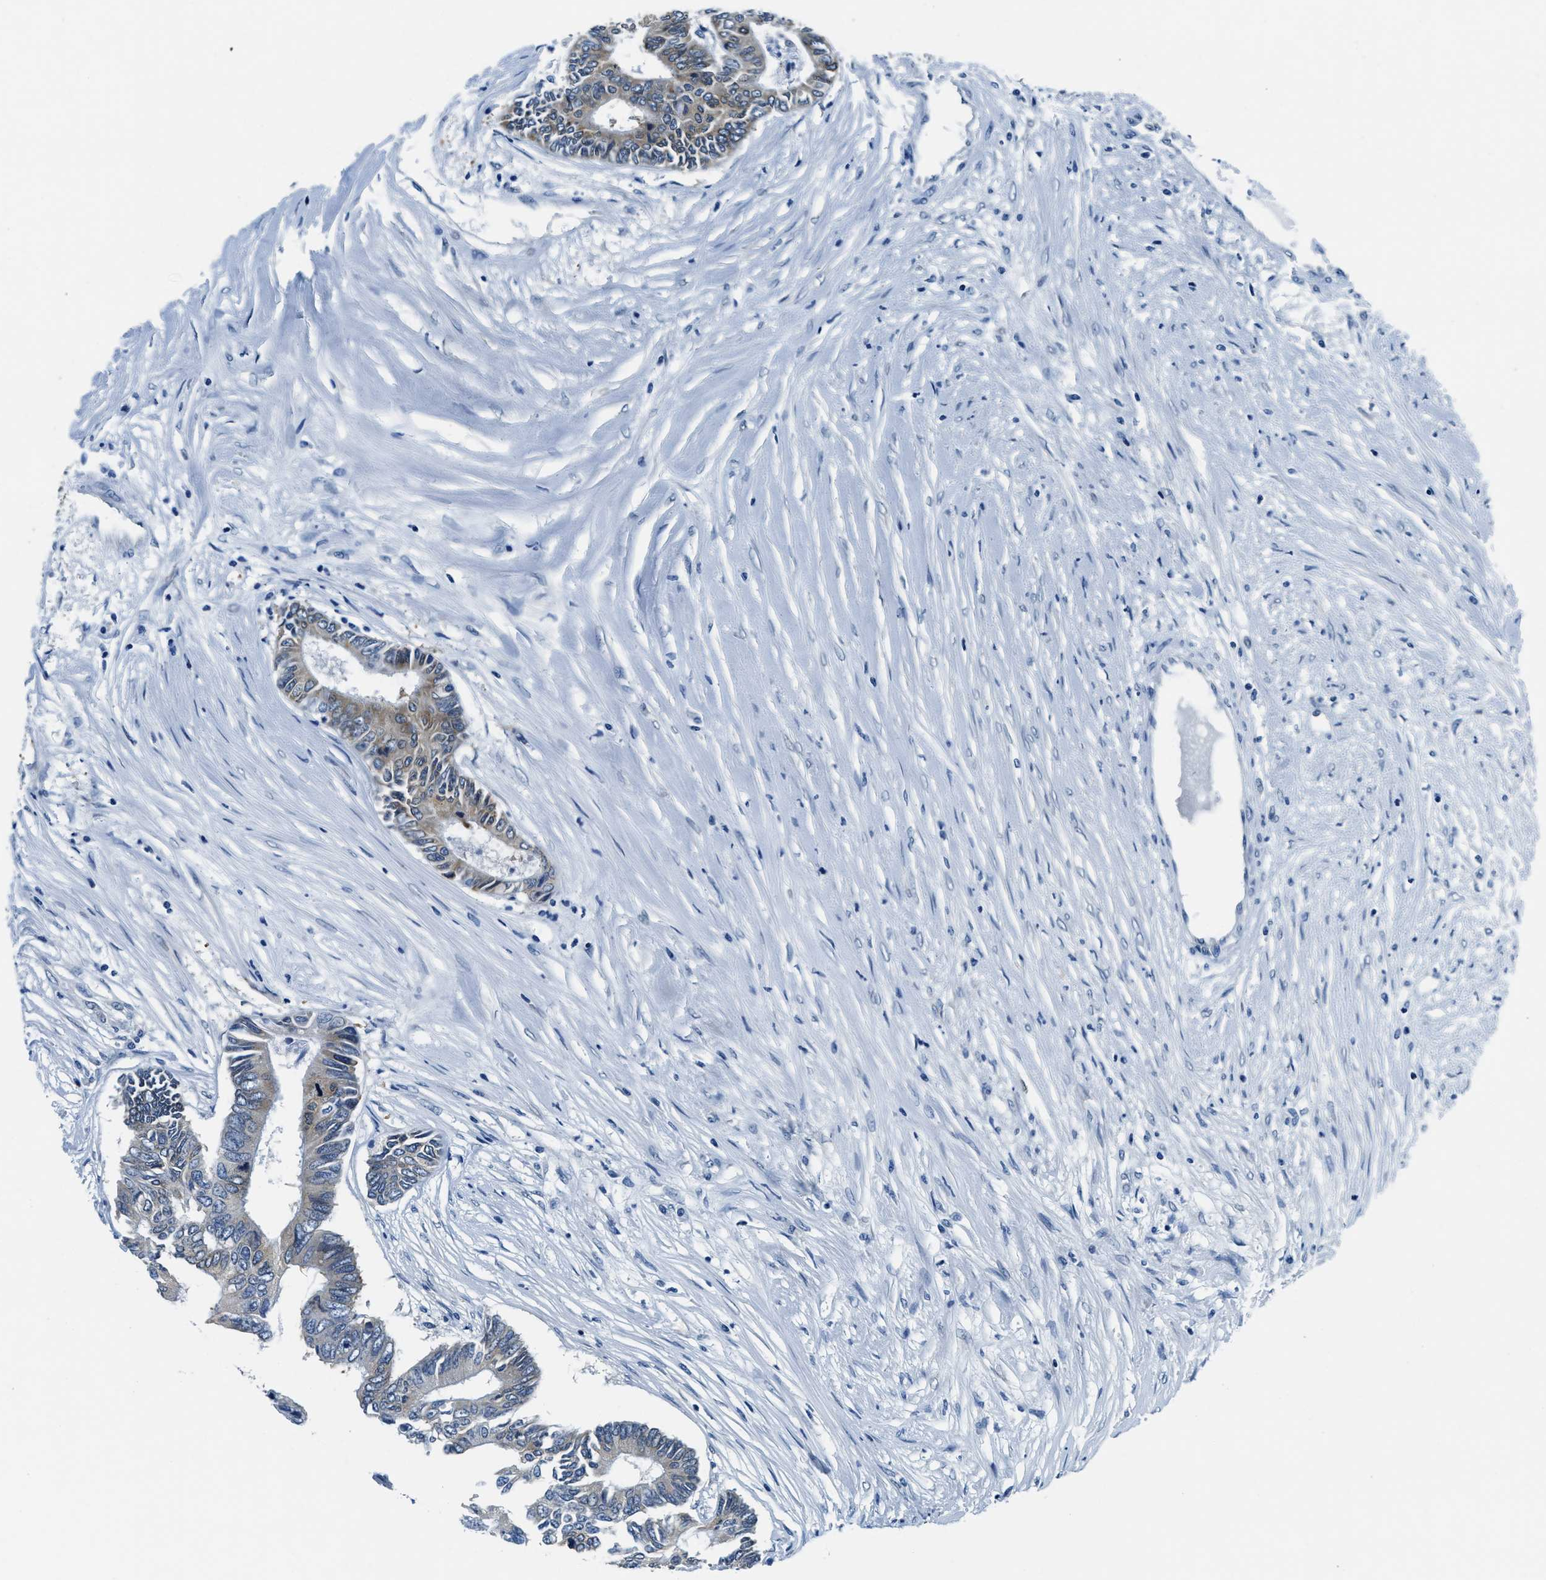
{"staining": {"intensity": "weak", "quantity": ">75%", "location": "cytoplasmic/membranous"}, "tissue": "colorectal cancer", "cell_type": "Tumor cells", "image_type": "cancer", "snomed": [{"axis": "morphology", "description": "Adenocarcinoma, NOS"}, {"axis": "topography", "description": "Rectum"}], "caption": "Immunohistochemical staining of human colorectal adenocarcinoma displays low levels of weak cytoplasmic/membranous positivity in approximately >75% of tumor cells.", "gene": "UBAC2", "patient": {"sex": "male", "age": 63}}